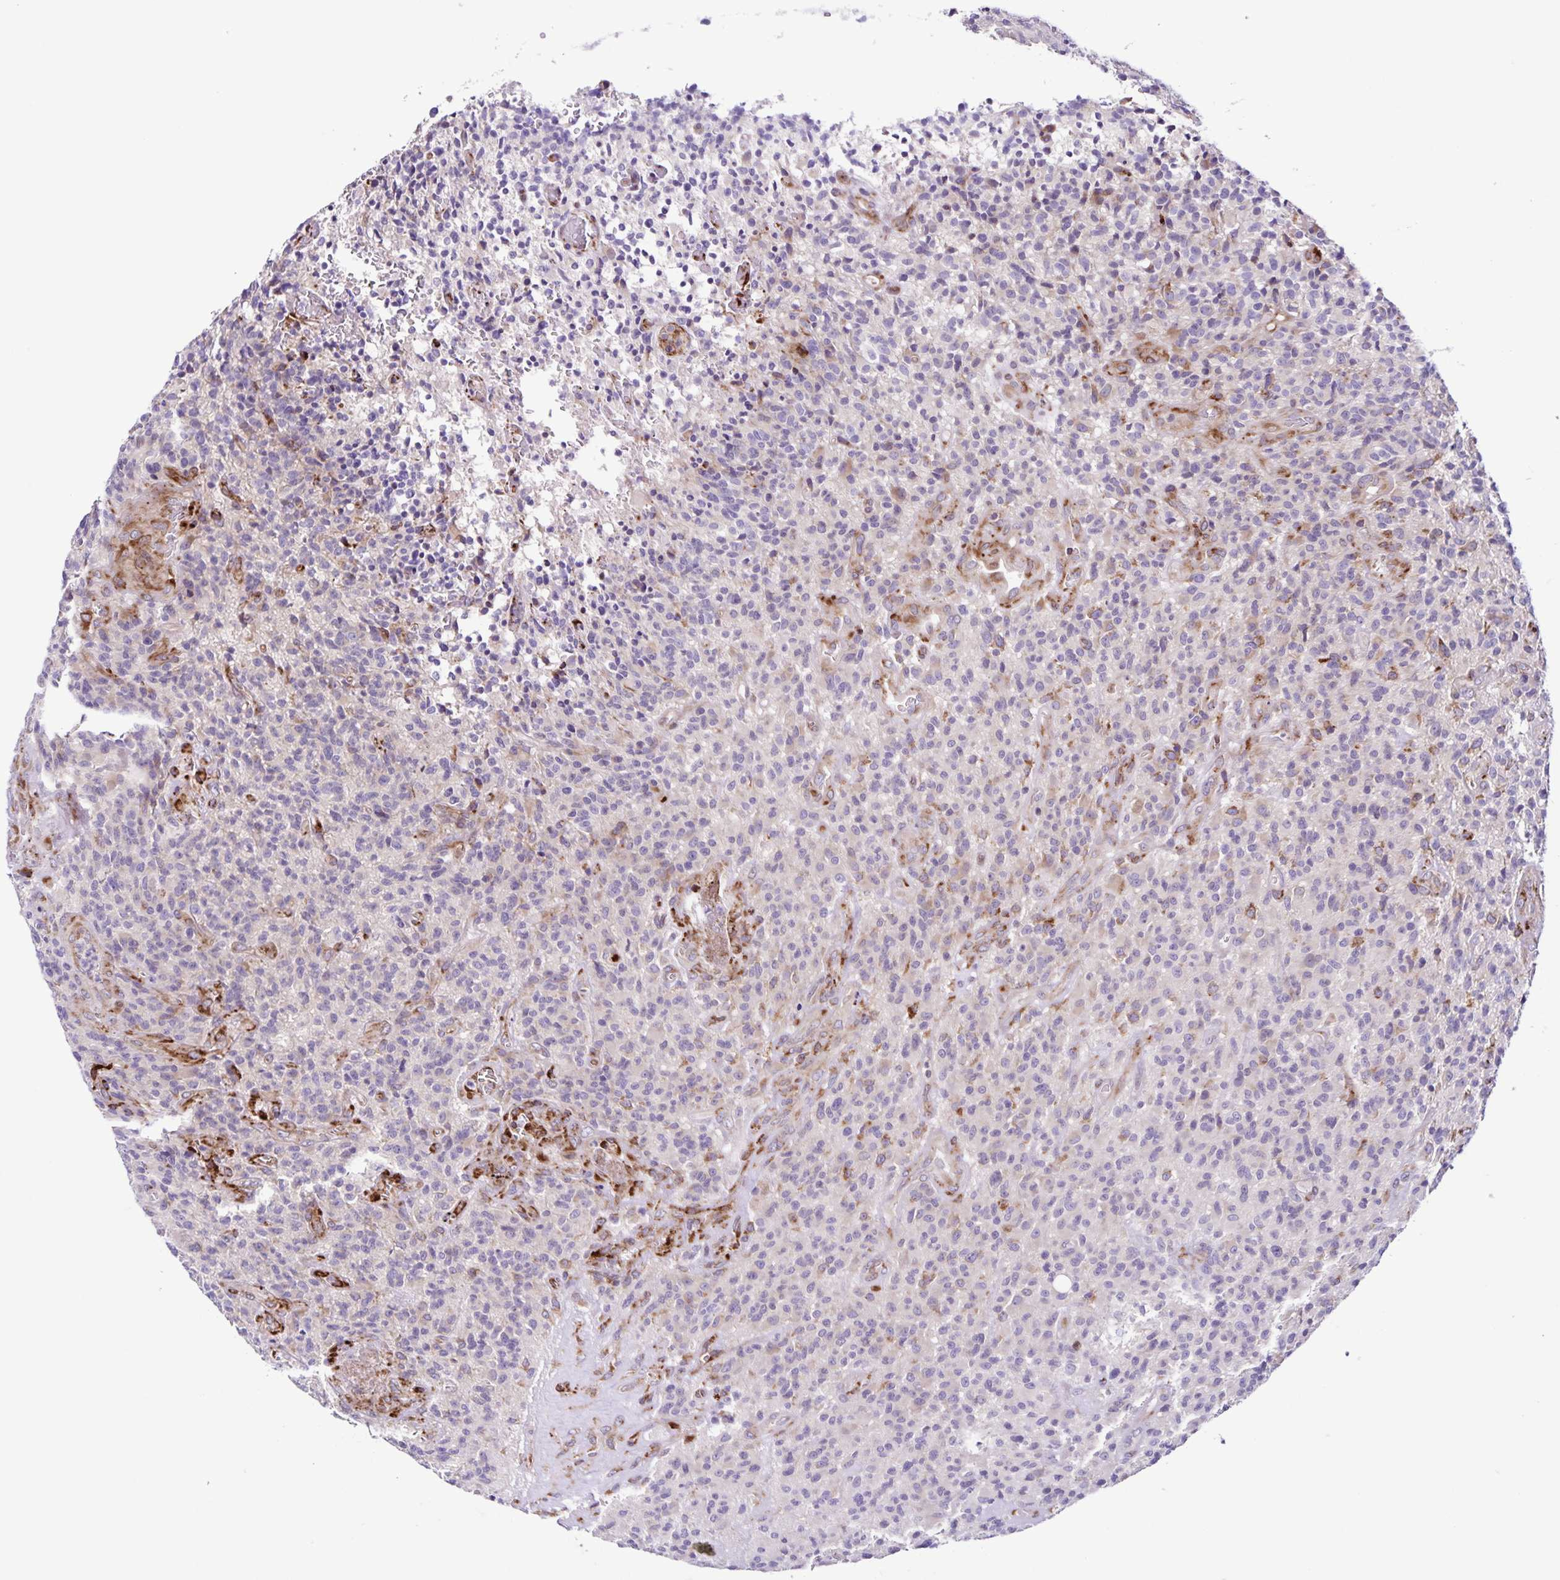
{"staining": {"intensity": "negative", "quantity": "none", "location": "none"}, "tissue": "glioma", "cell_type": "Tumor cells", "image_type": "cancer", "snomed": [{"axis": "morphology", "description": "Glioma, malignant, High grade"}, {"axis": "topography", "description": "Brain"}], "caption": "Tumor cells show no significant protein positivity in glioma.", "gene": "OSBPL5", "patient": {"sex": "male", "age": 76}}